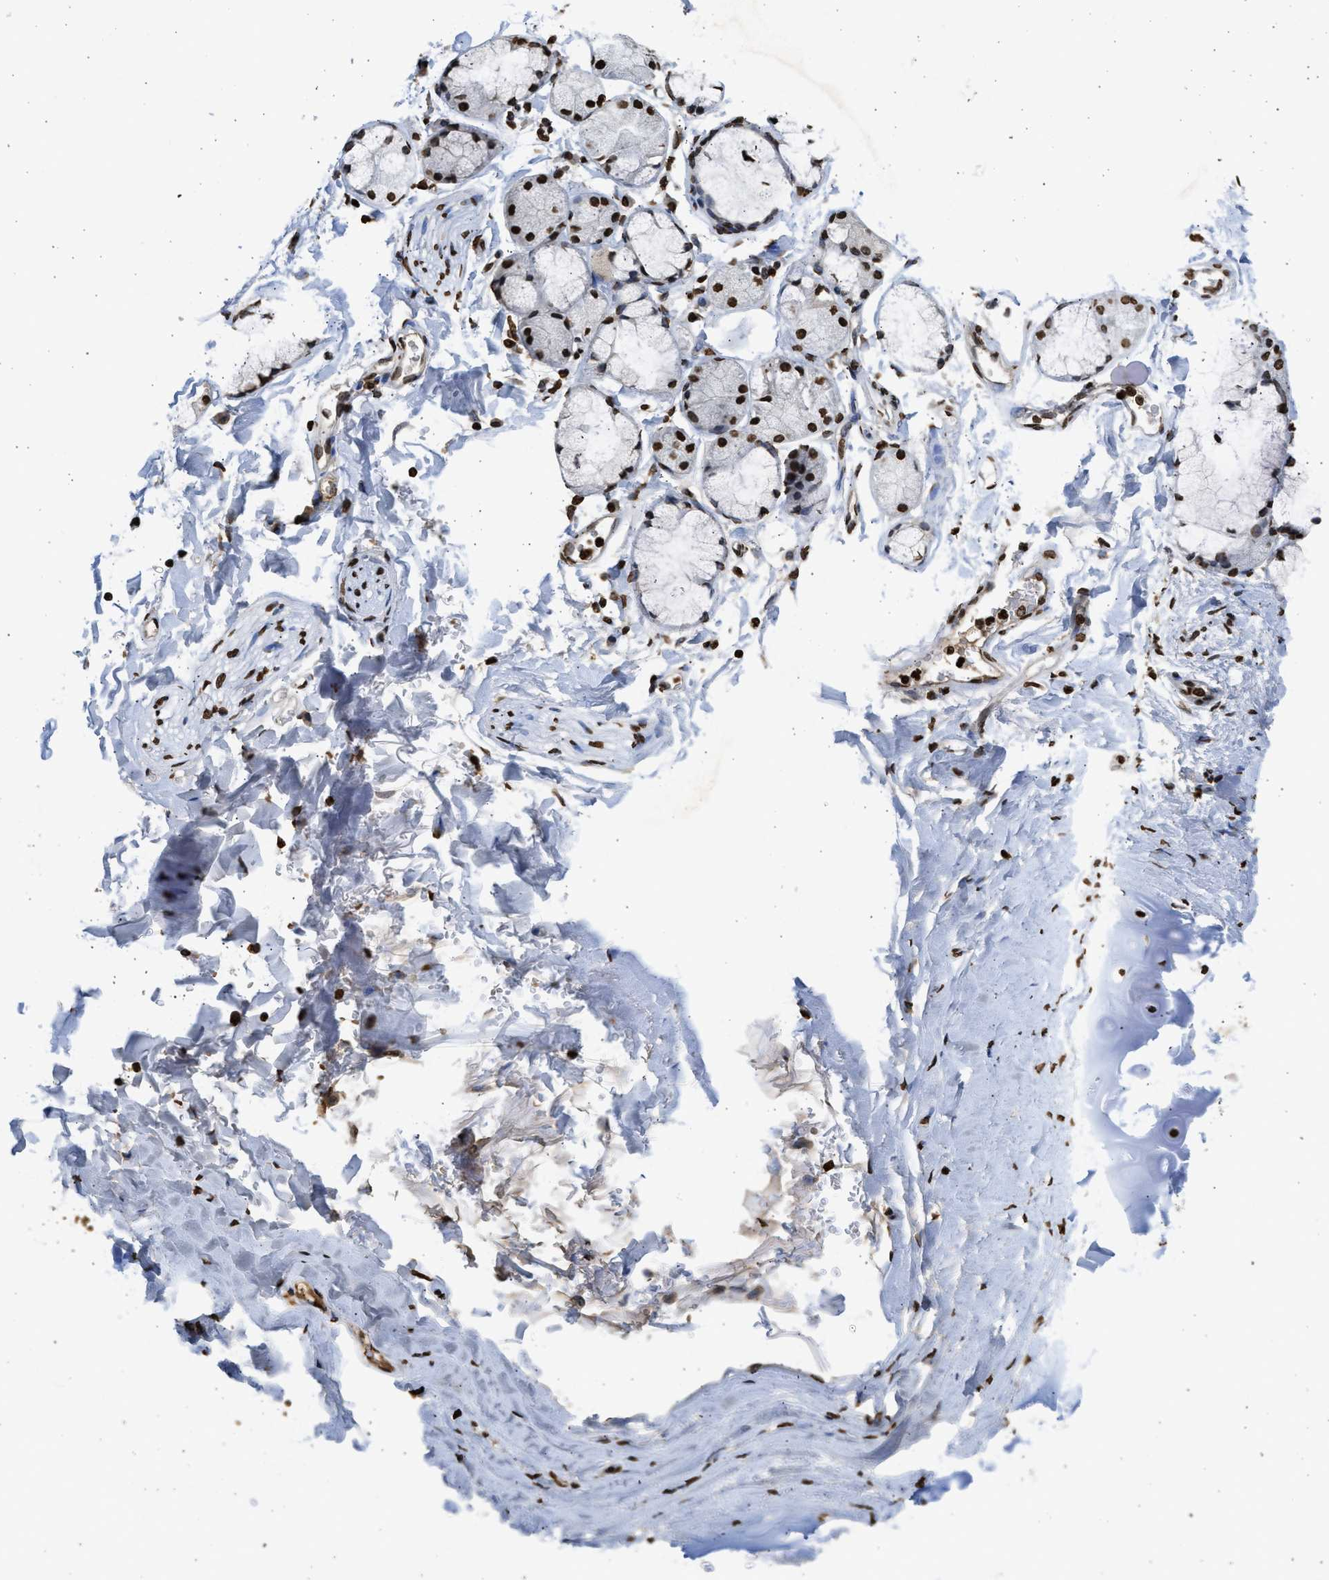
{"staining": {"intensity": "moderate", "quantity": ">75%", "location": "nuclear"}, "tissue": "adipose tissue", "cell_type": "Adipocytes", "image_type": "normal", "snomed": [{"axis": "morphology", "description": "Normal tissue, NOS"}, {"axis": "topography", "description": "Cartilage tissue"}, {"axis": "topography", "description": "Bronchus"}], "caption": "A micrograph of human adipose tissue stained for a protein displays moderate nuclear brown staining in adipocytes. The protein of interest is shown in brown color, while the nuclei are stained blue.", "gene": "RRAGC", "patient": {"sex": "female", "age": 73}}